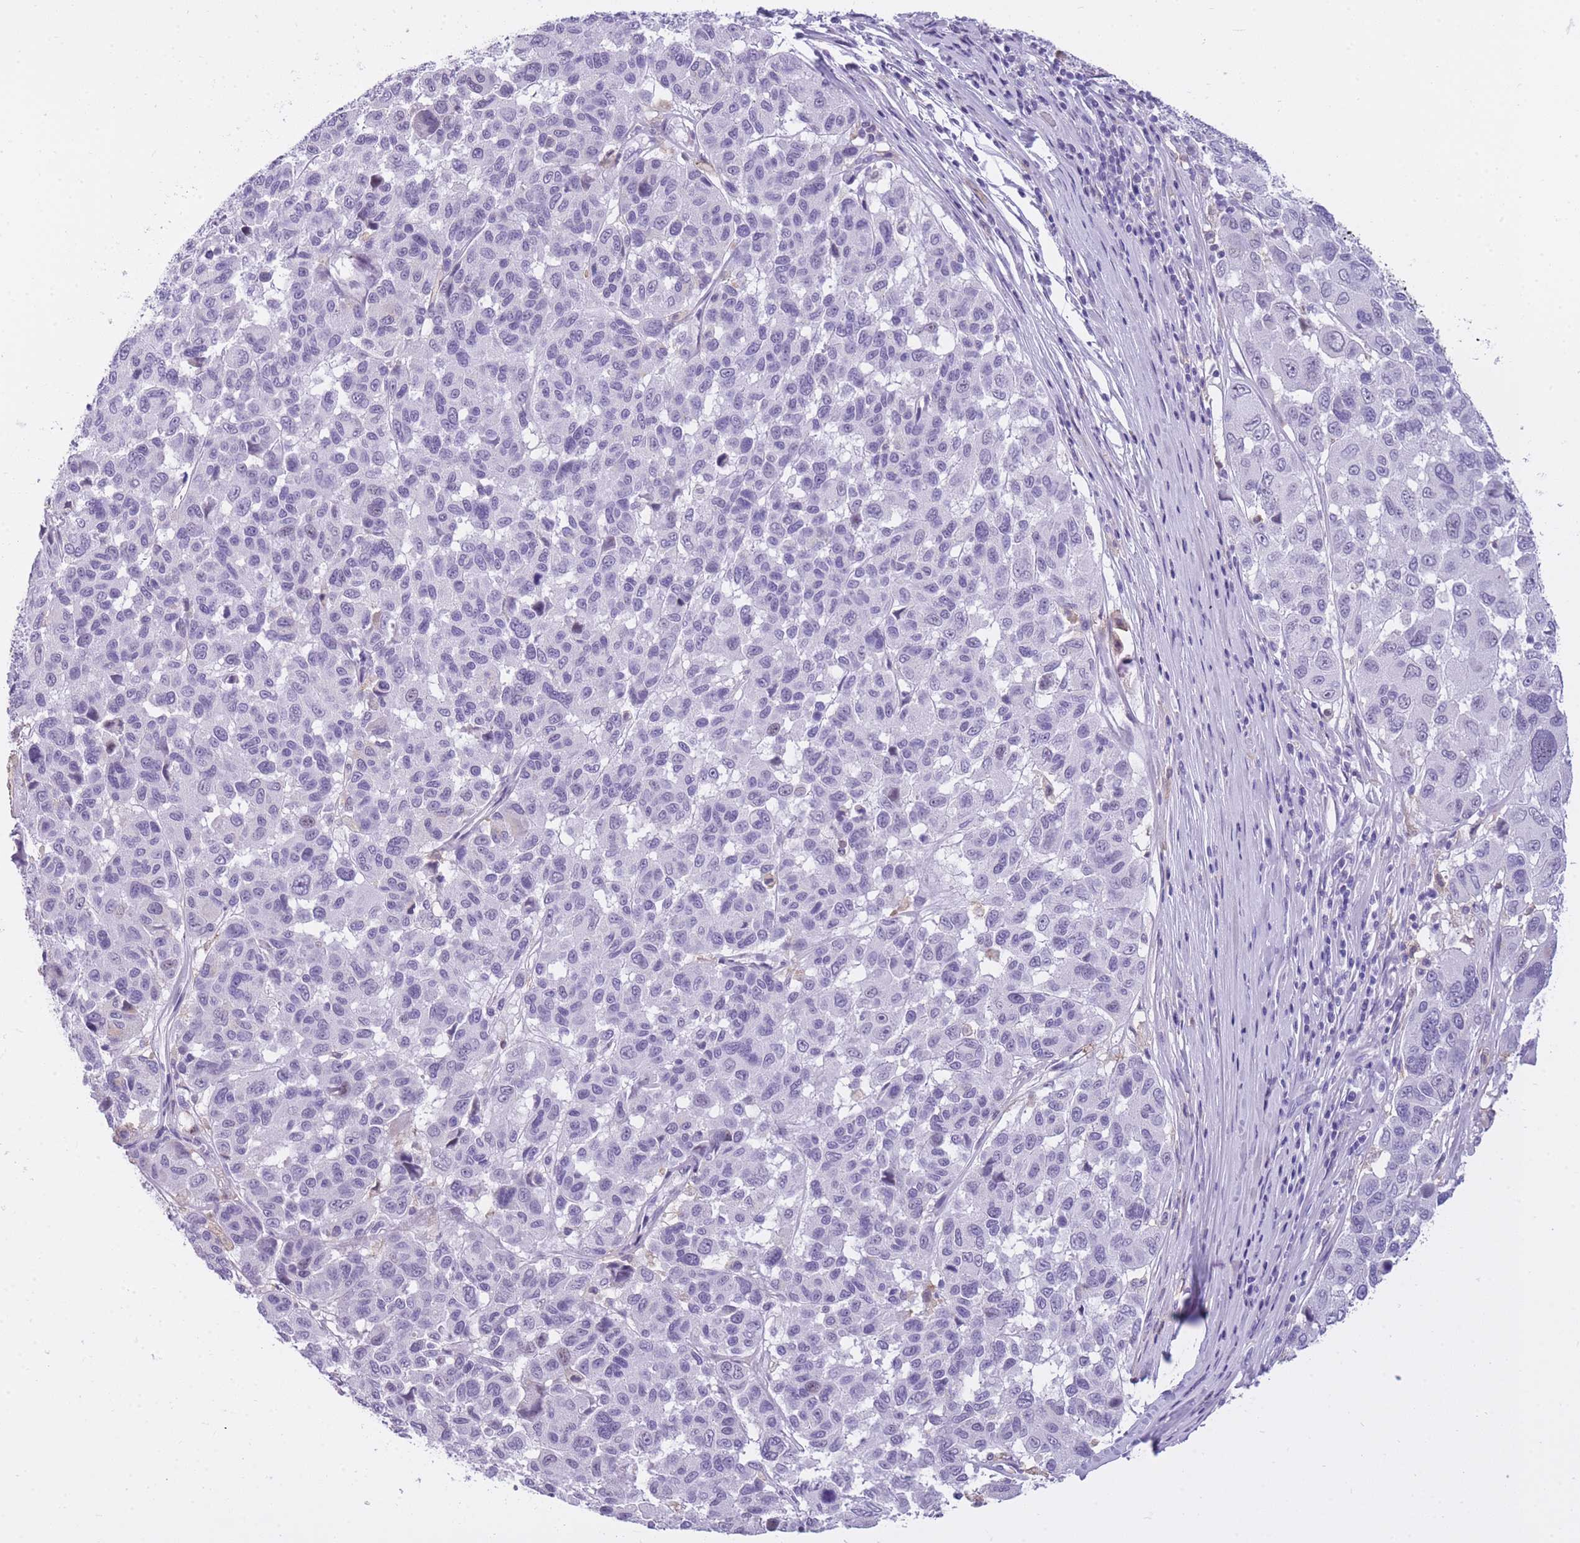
{"staining": {"intensity": "negative", "quantity": "none", "location": "none"}, "tissue": "melanoma", "cell_type": "Tumor cells", "image_type": "cancer", "snomed": [{"axis": "morphology", "description": "Malignant melanoma, NOS"}, {"axis": "topography", "description": "Skin"}], "caption": "Immunohistochemistry photomicrograph of melanoma stained for a protein (brown), which demonstrates no expression in tumor cells.", "gene": "RADX", "patient": {"sex": "female", "age": 66}}